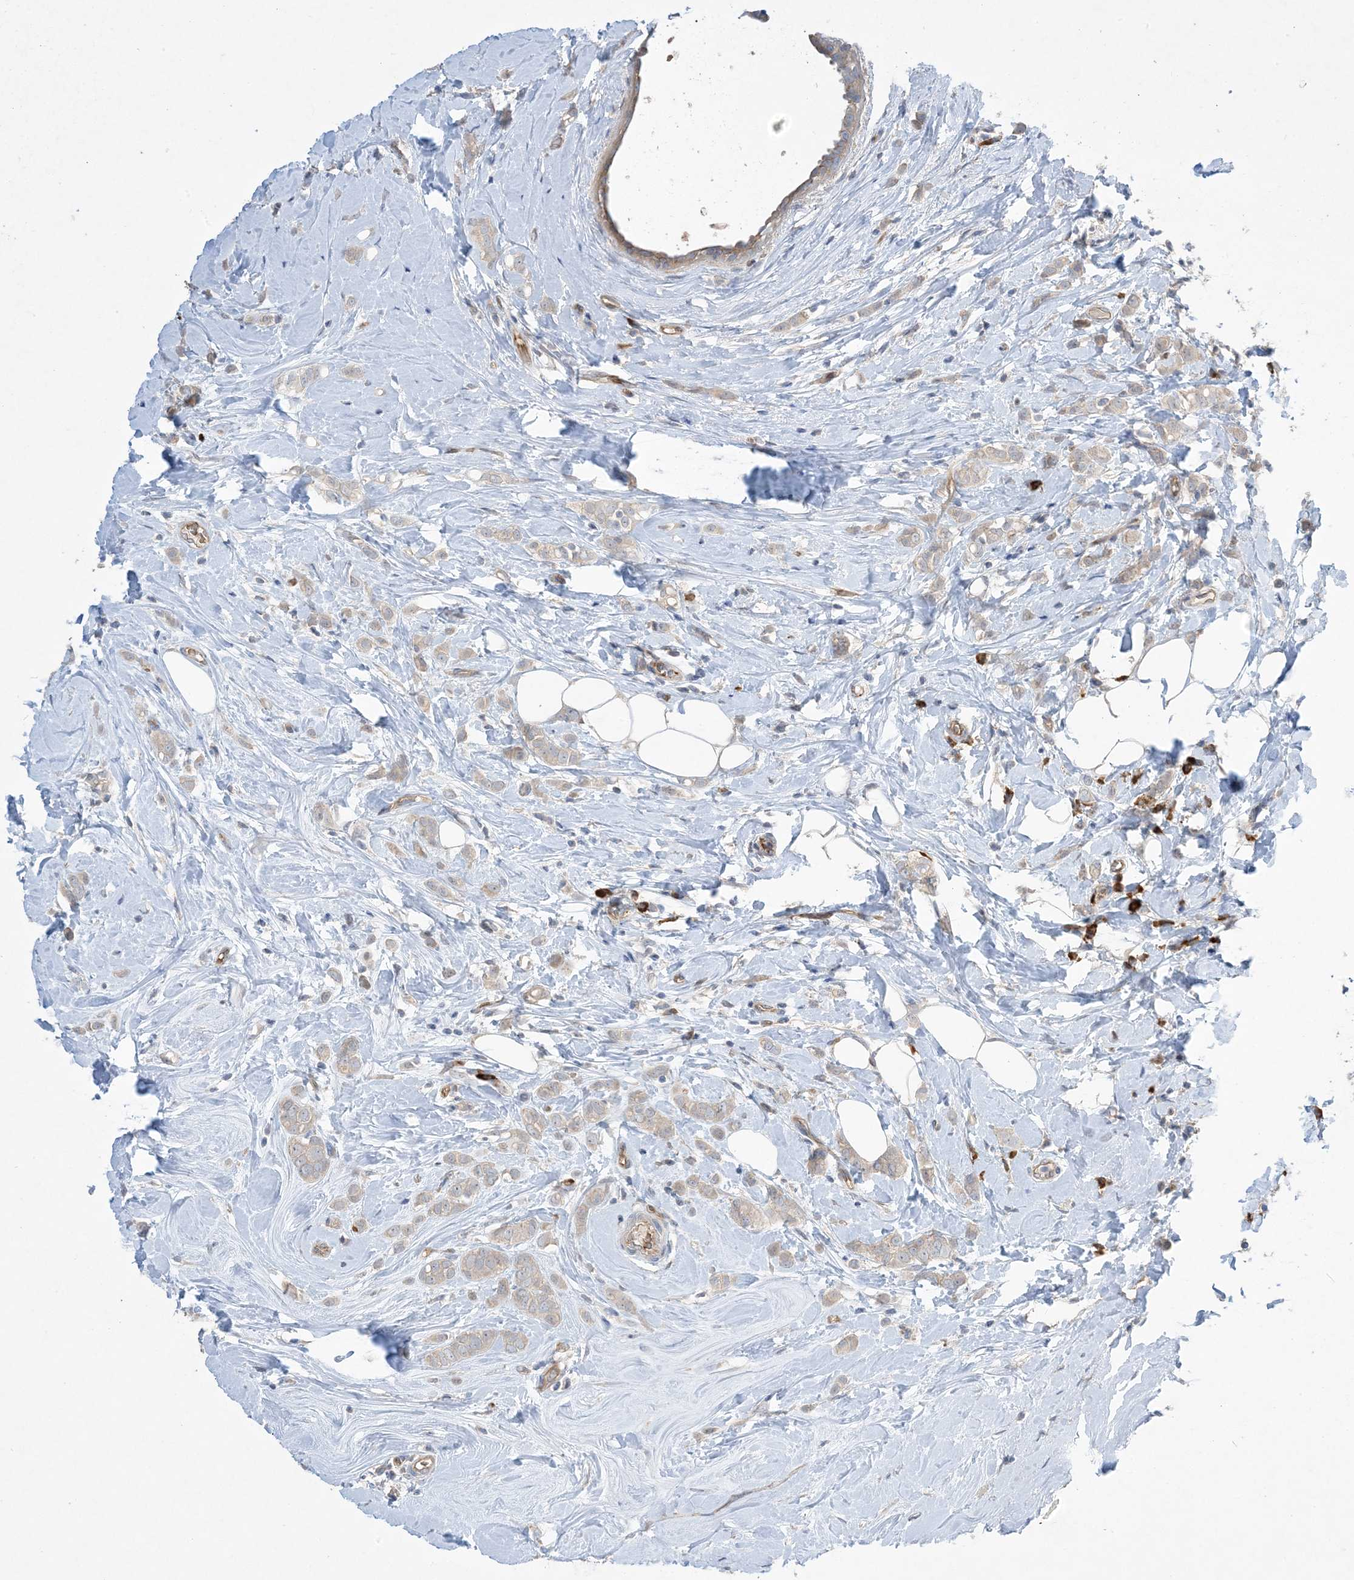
{"staining": {"intensity": "weak", "quantity": "<25%", "location": "cytoplasmic/membranous"}, "tissue": "breast cancer", "cell_type": "Tumor cells", "image_type": "cancer", "snomed": [{"axis": "morphology", "description": "Lobular carcinoma"}, {"axis": "topography", "description": "Breast"}], "caption": "This is an IHC micrograph of breast lobular carcinoma. There is no expression in tumor cells.", "gene": "AOC1", "patient": {"sex": "female", "age": 47}}